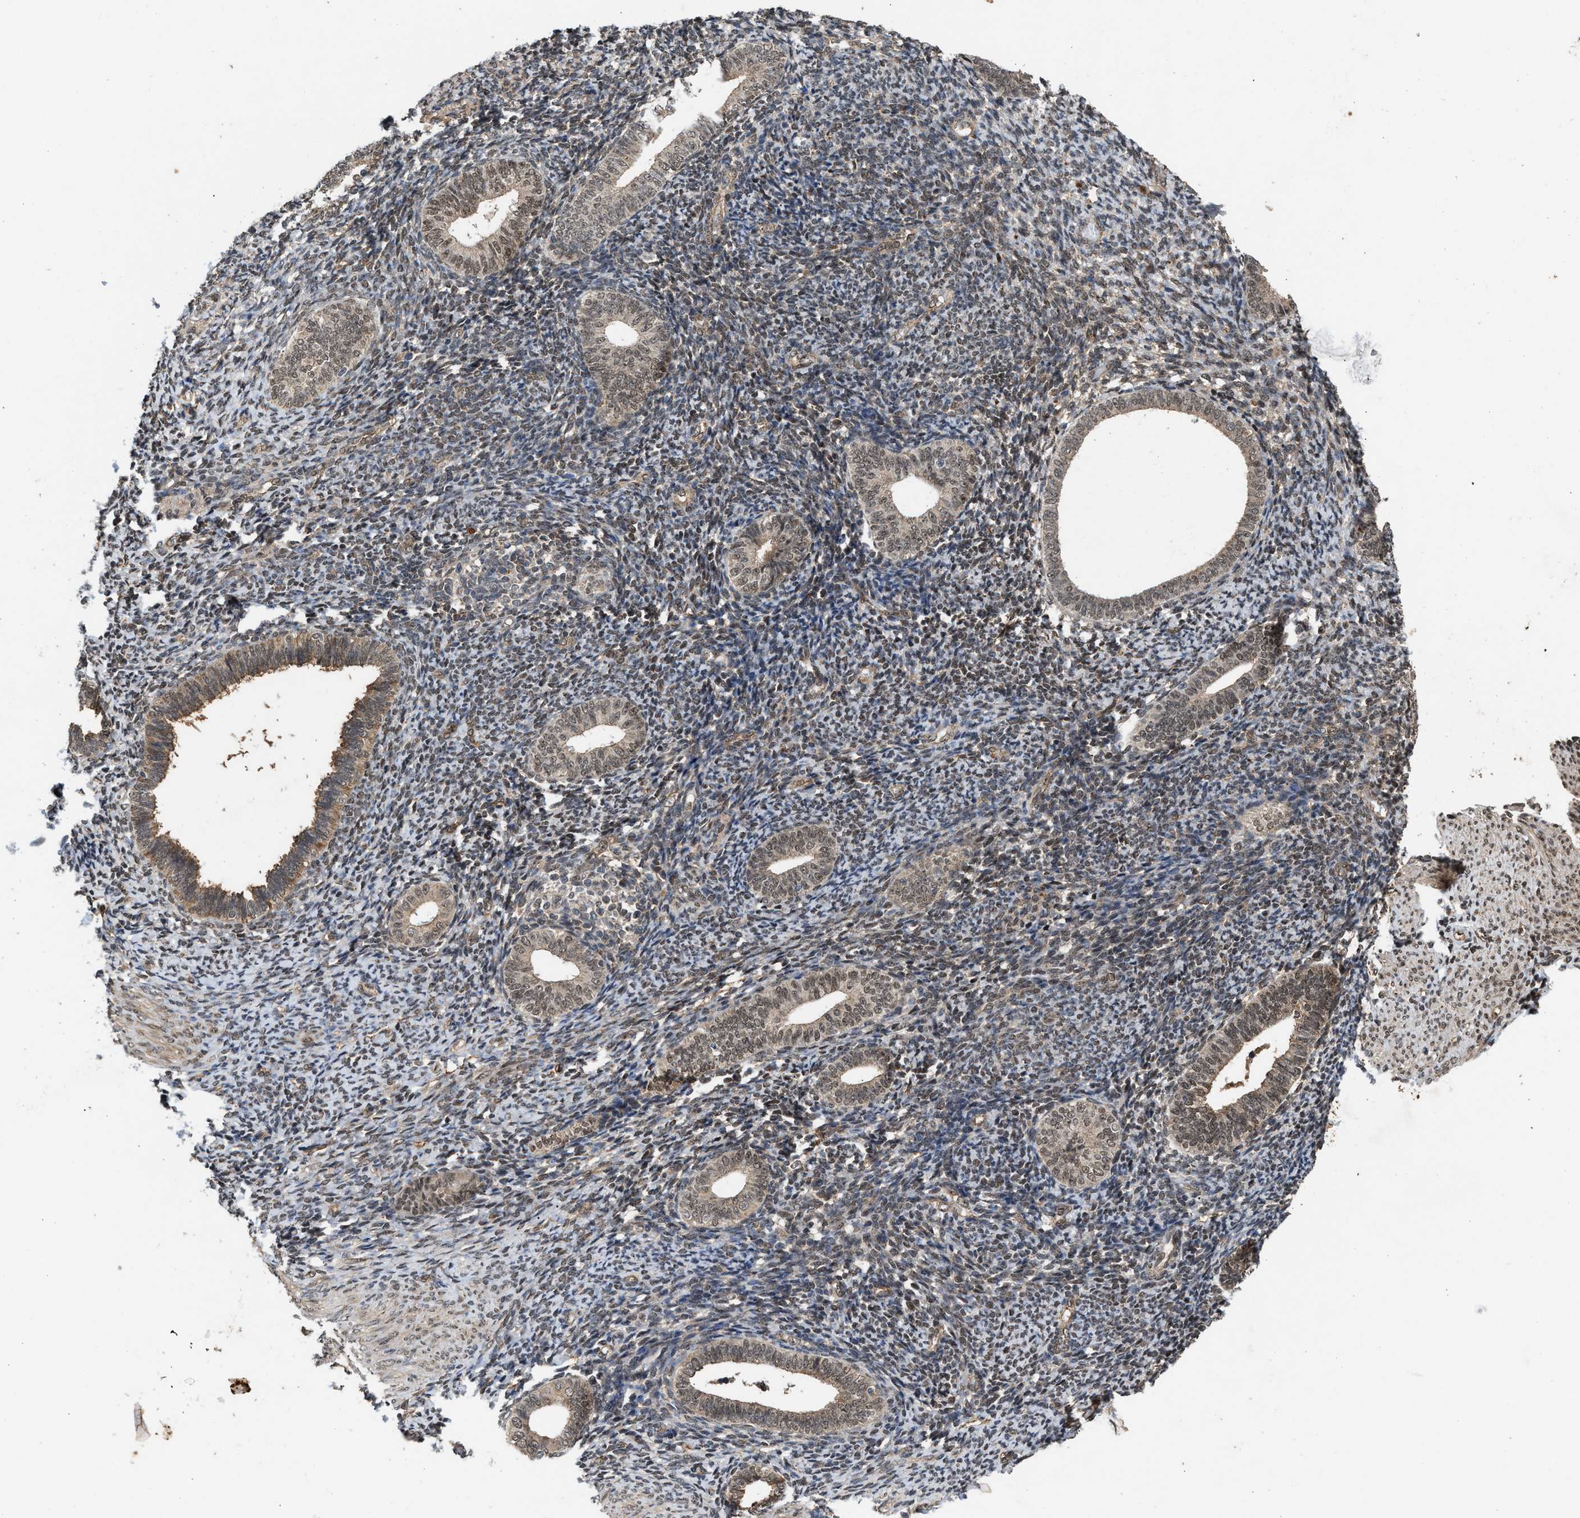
{"staining": {"intensity": "weak", "quantity": ">75%", "location": "nuclear"}, "tissue": "endometrium", "cell_type": "Cells in endometrial stroma", "image_type": "normal", "snomed": [{"axis": "morphology", "description": "Normal tissue, NOS"}, {"axis": "topography", "description": "Endometrium"}], "caption": "Normal endometrium was stained to show a protein in brown. There is low levels of weak nuclear staining in about >75% of cells in endometrial stroma. The protein of interest is stained brown, and the nuclei are stained in blue (DAB (3,3'-diaminobenzidine) IHC with brightfield microscopy, high magnification).", "gene": "RUSC2", "patient": {"sex": "female", "age": 66}}